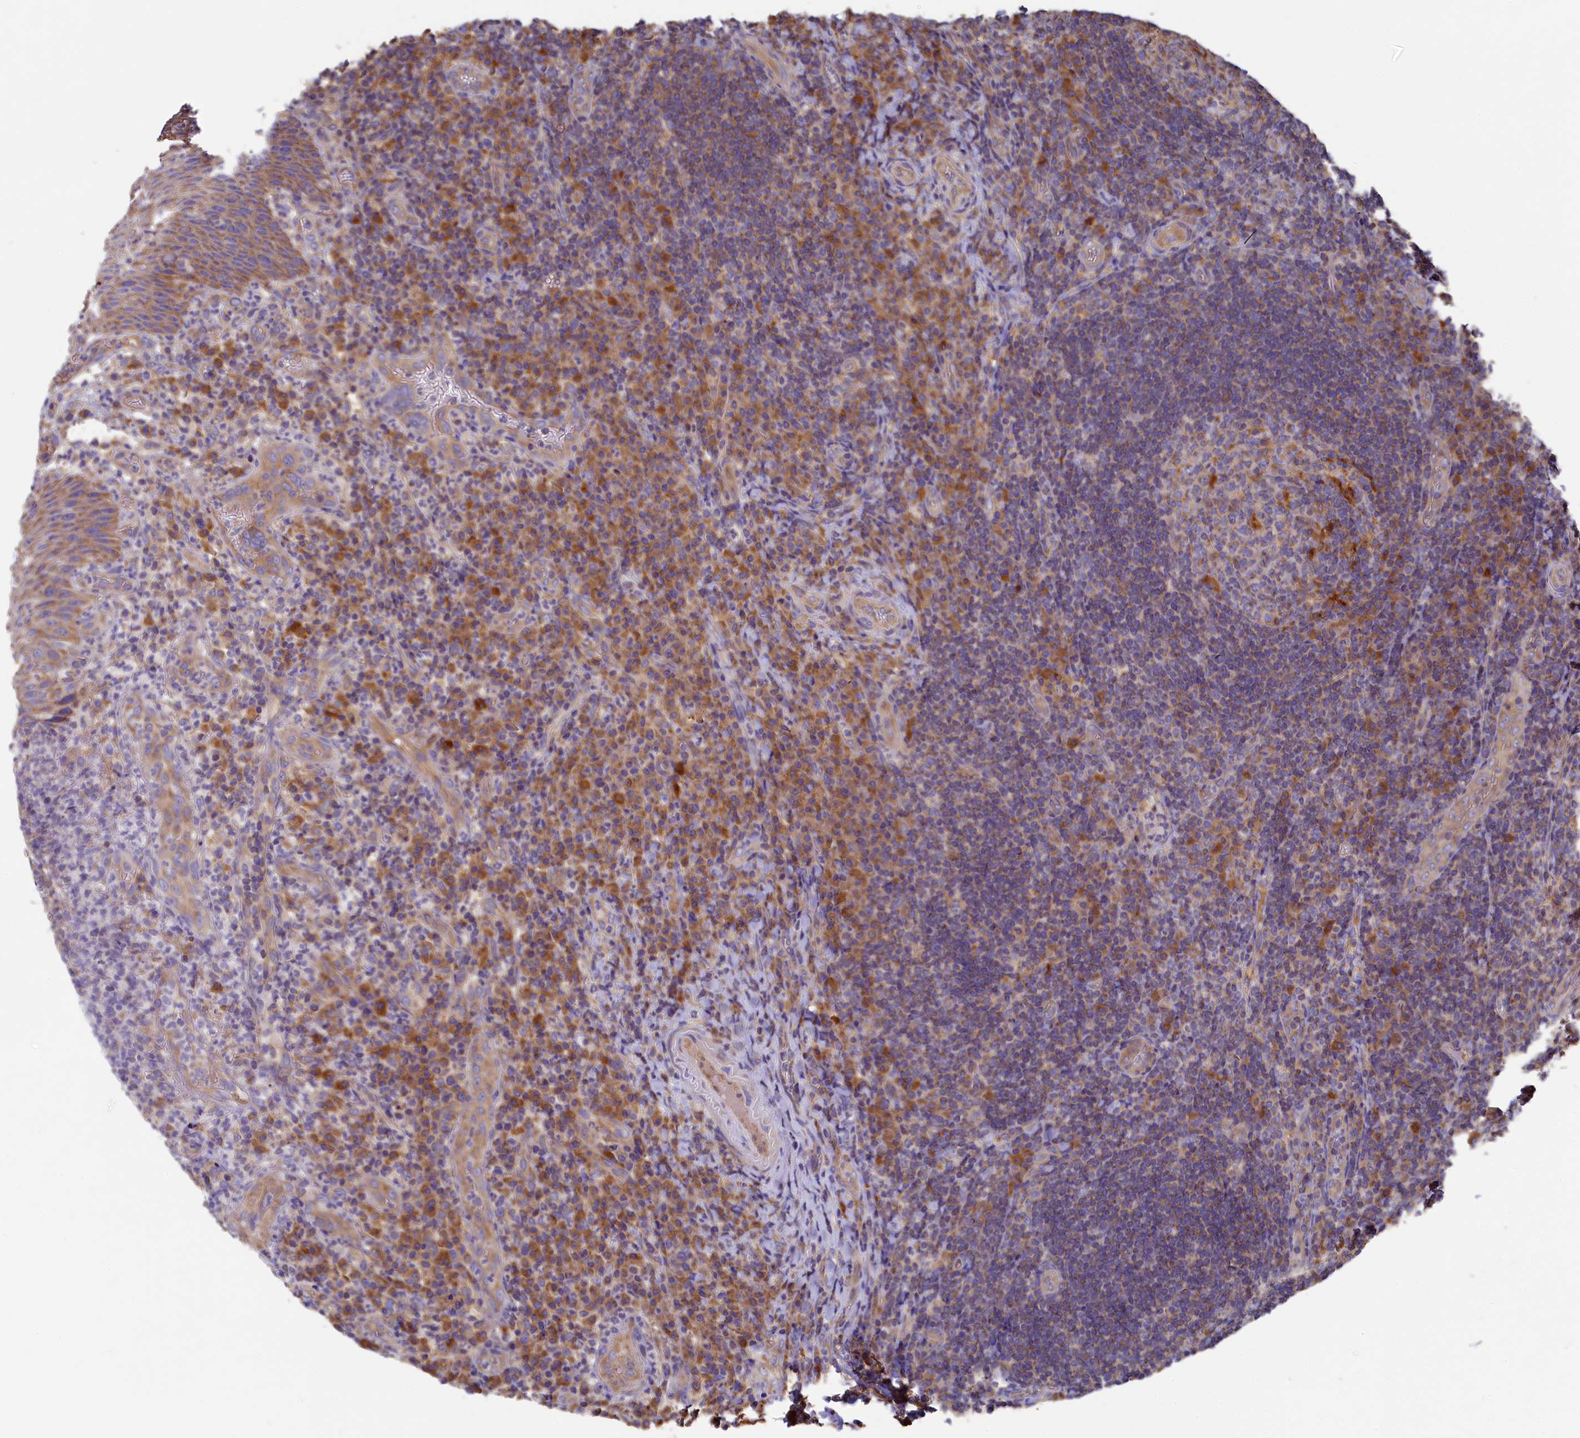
{"staining": {"intensity": "moderate", "quantity": "<25%", "location": "cytoplasmic/membranous"}, "tissue": "tonsil", "cell_type": "Germinal center cells", "image_type": "normal", "snomed": [{"axis": "morphology", "description": "Normal tissue, NOS"}, {"axis": "topography", "description": "Tonsil"}], "caption": "High-power microscopy captured an IHC histopathology image of unremarkable tonsil, revealing moderate cytoplasmic/membranous staining in approximately <25% of germinal center cells. Nuclei are stained in blue.", "gene": "SEC31B", "patient": {"sex": "male", "age": 17}}